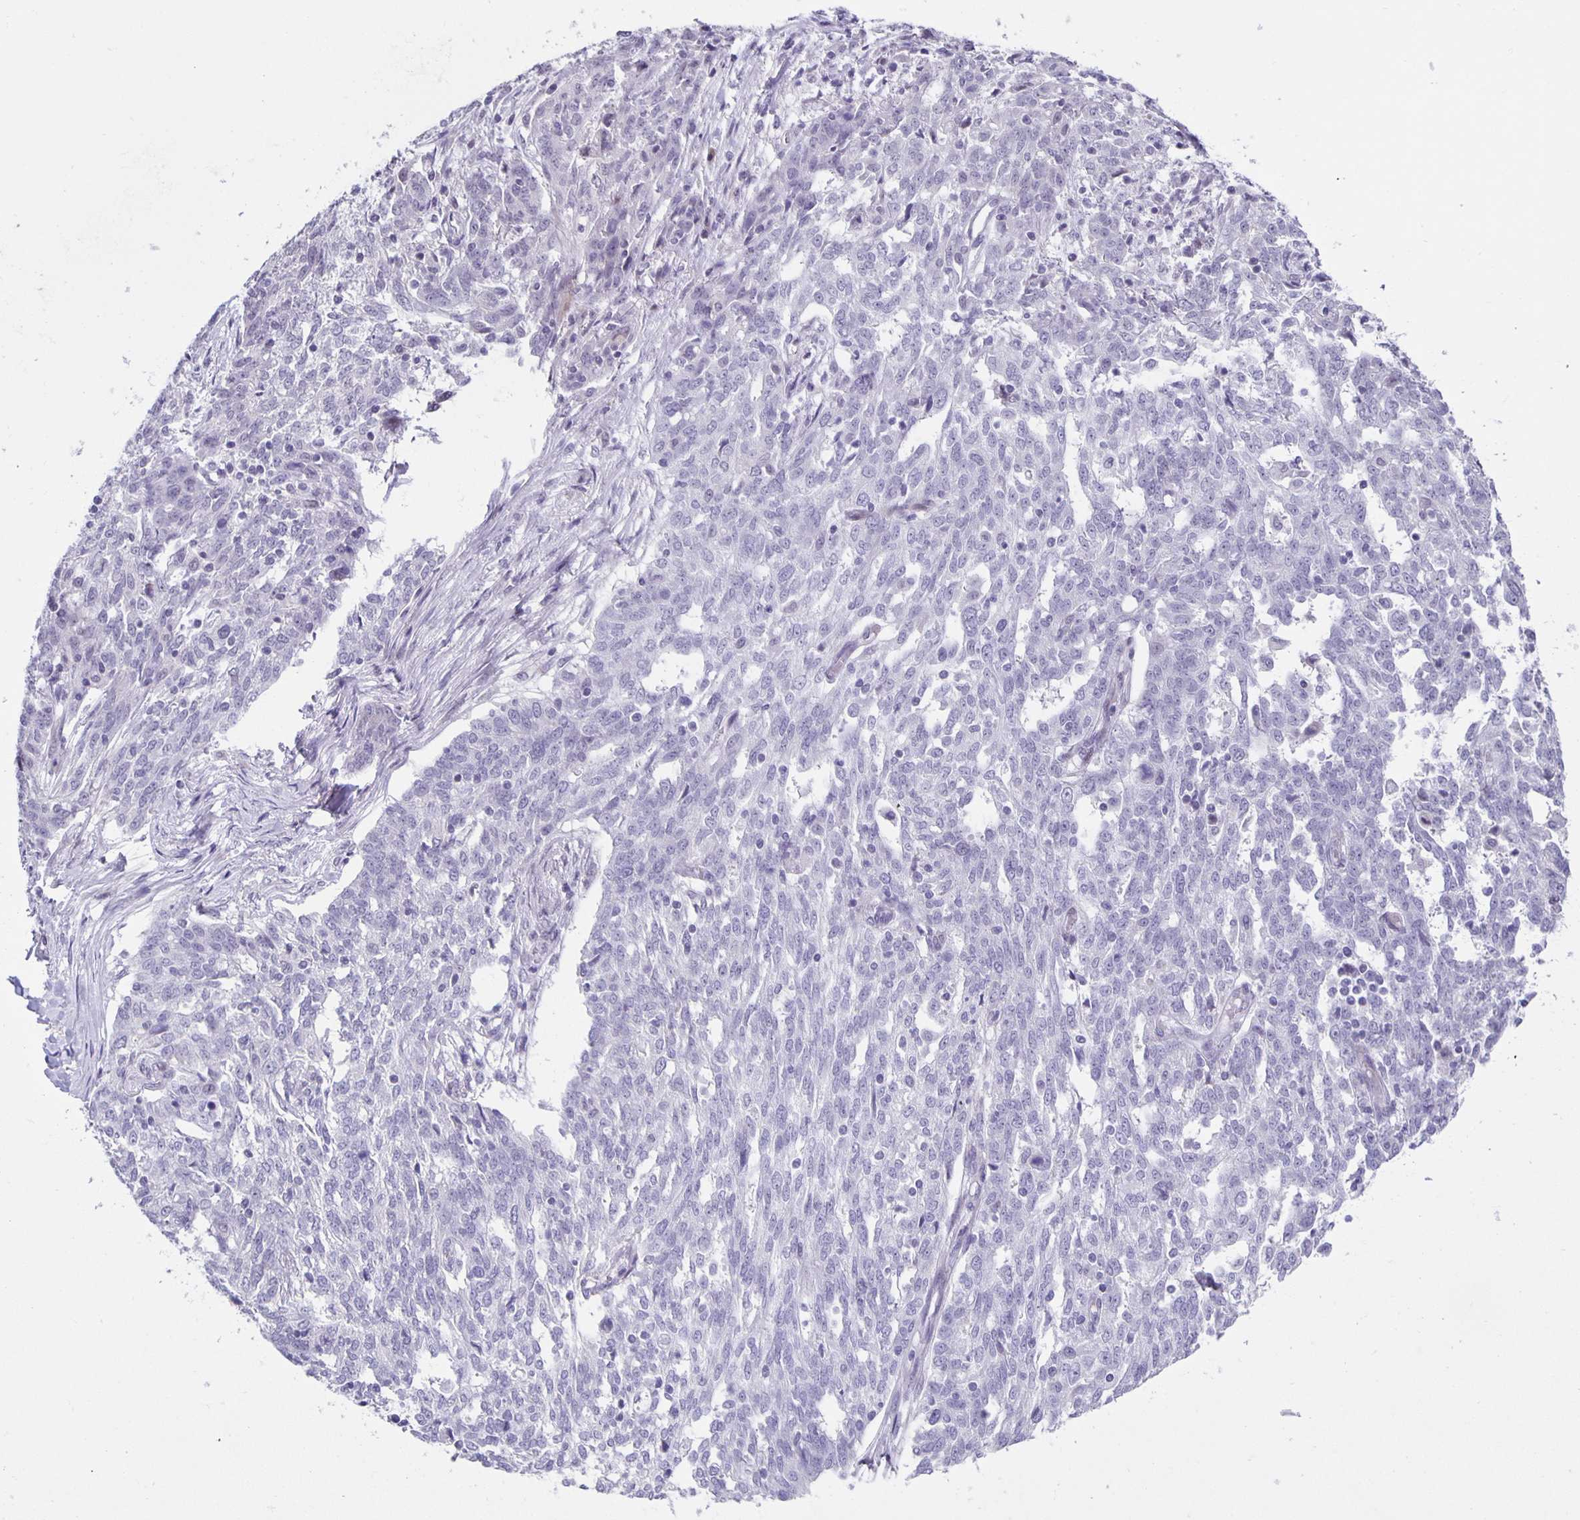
{"staining": {"intensity": "negative", "quantity": "none", "location": "none"}, "tissue": "ovarian cancer", "cell_type": "Tumor cells", "image_type": "cancer", "snomed": [{"axis": "morphology", "description": "Cystadenocarcinoma, serous, NOS"}, {"axis": "topography", "description": "Ovary"}], "caption": "Immunohistochemical staining of ovarian serous cystadenocarcinoma shows no significant positivity in tumor cells.", "gene": "PHRF1", "patient": {"sex": "female", "age": 67}}